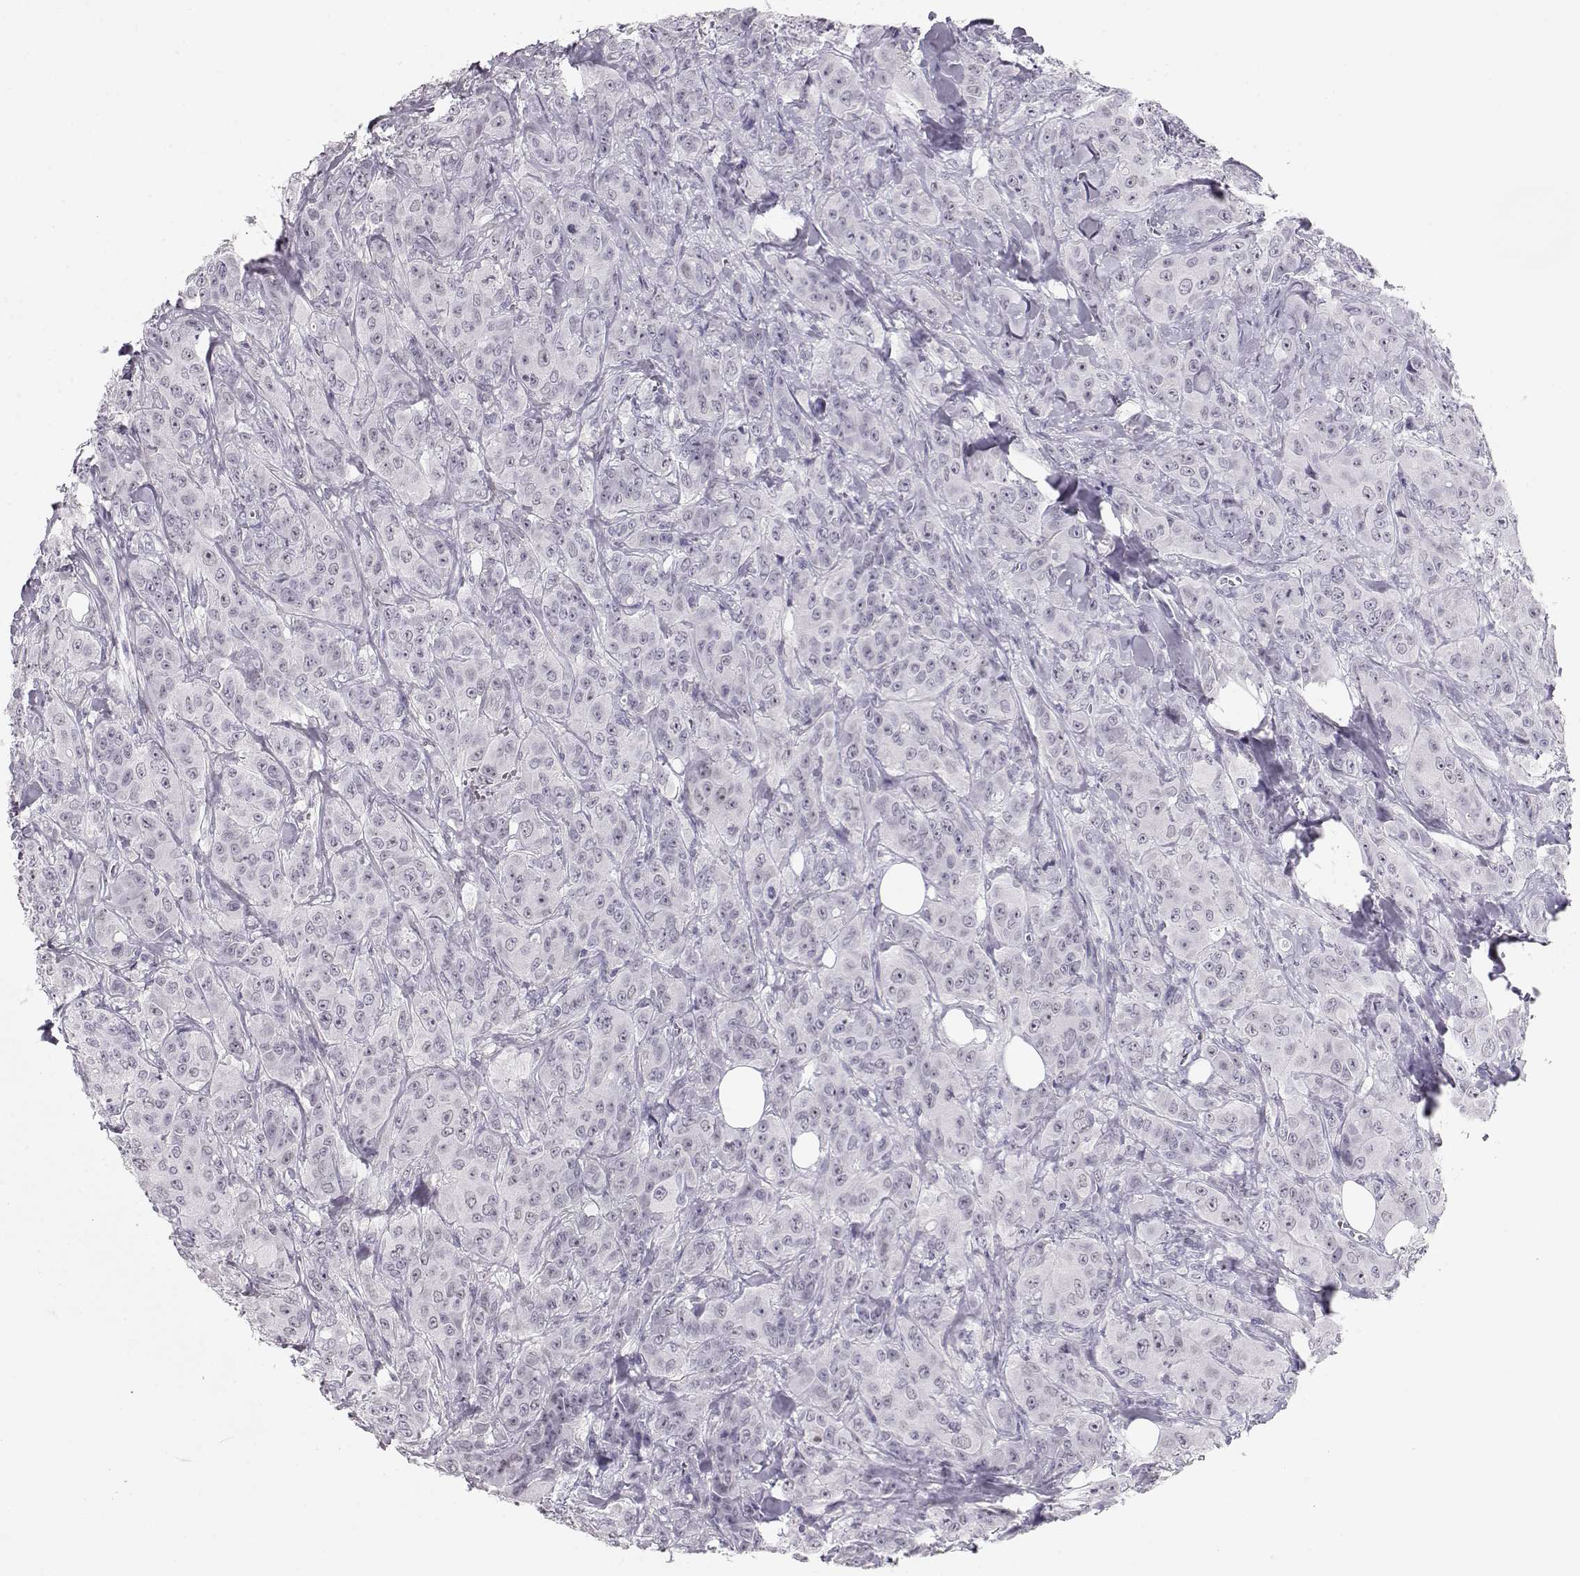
{"staining": {"intensity": "negative", "quantity": "none", "location": "none"}, "tissue": "breast cancer", "cell_type": "Tumor cells", "image_type": "cancer", "snomed": [{"axis": "morphology", "description": "Duct carcinoma"}, {"axis": "topography", "description": "Breast"}], "caption": "Immunohistochemical staining of human breast invasive ductal carcinoma demonstrates no significant staining in tumor cells.", "gene": "IMPG1", "patient": {"sex": "female", "age": 43}}